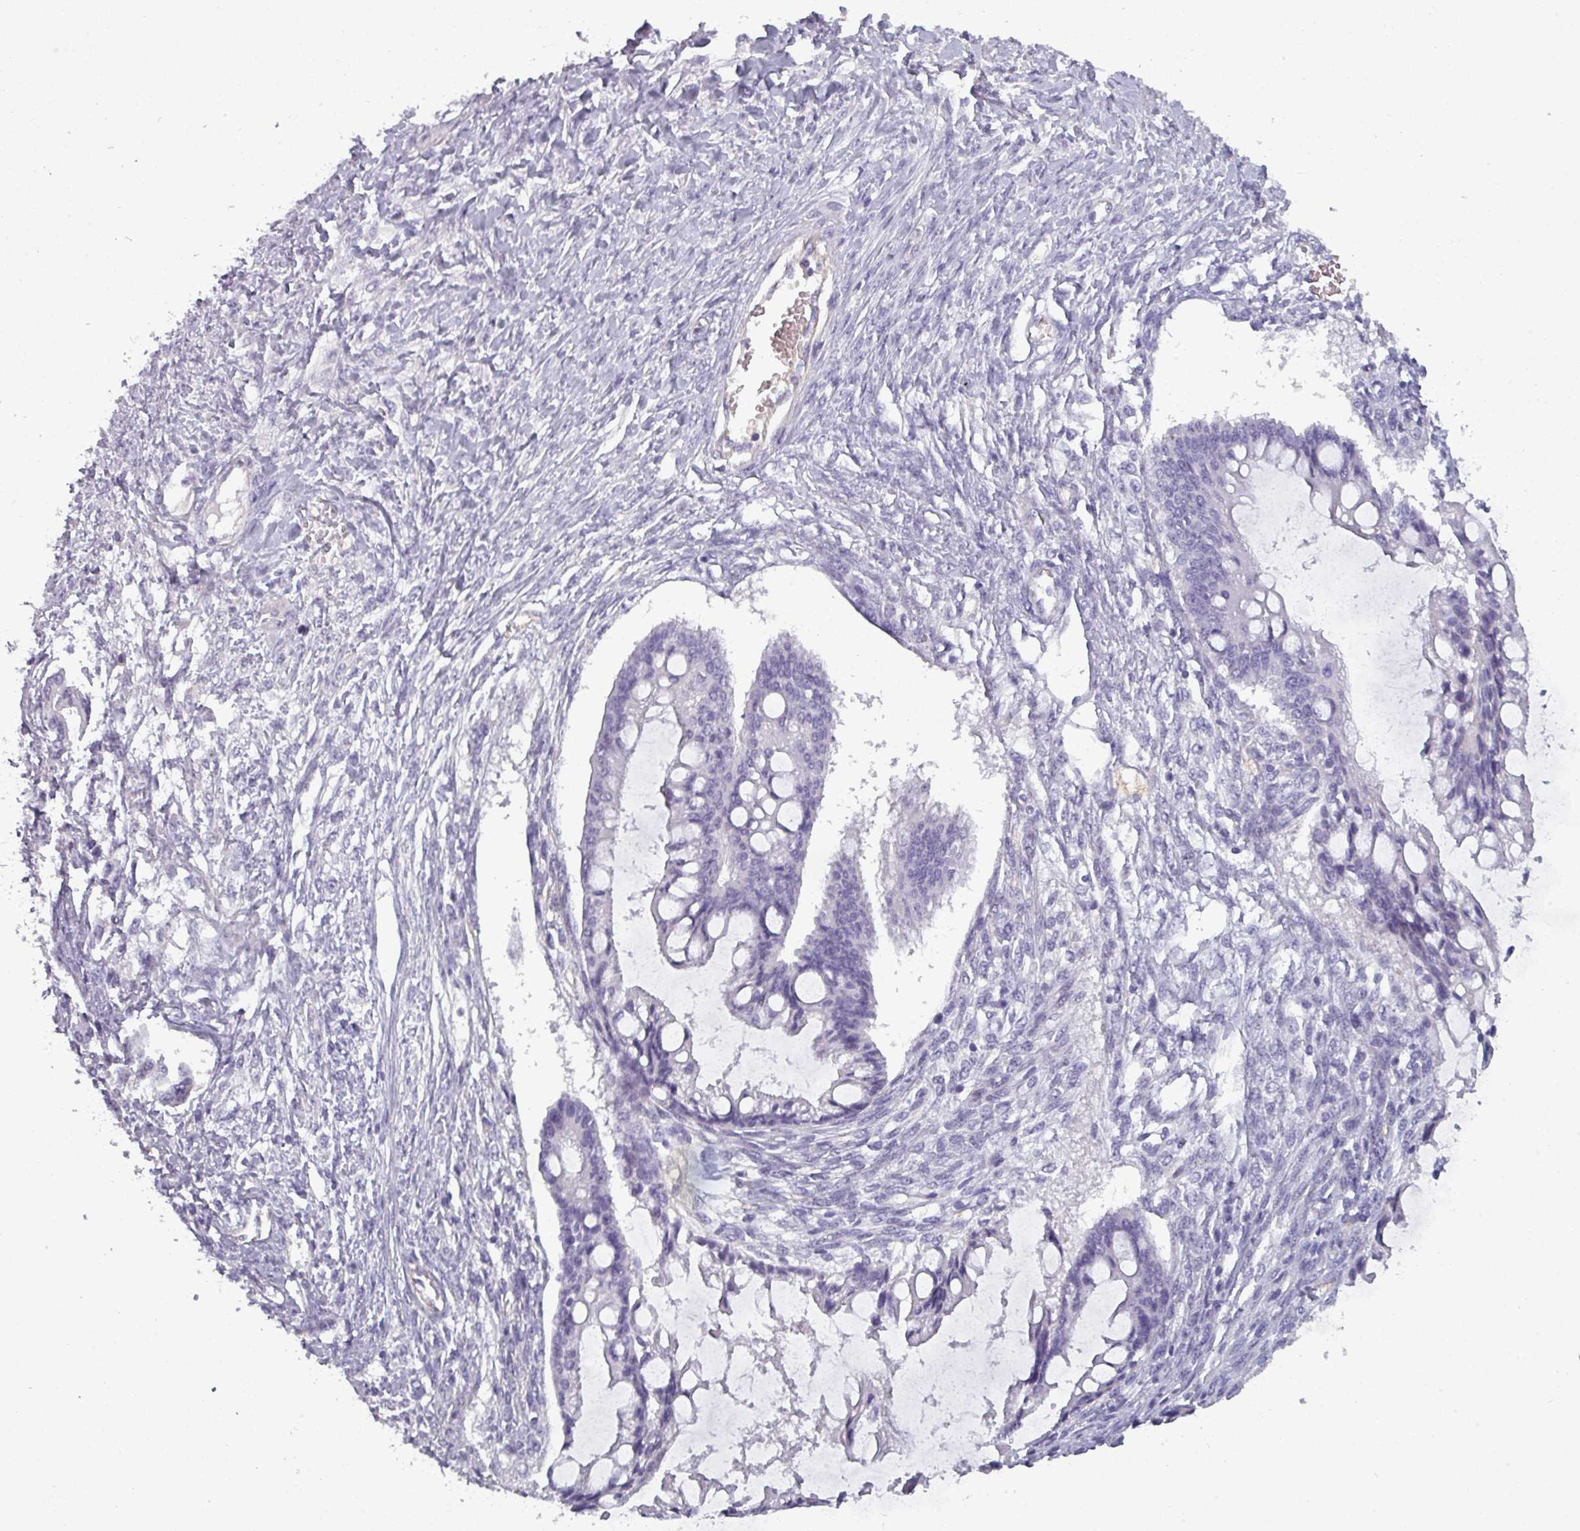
{"staining": {"intensity": "negative", "quantity": "none", "location": "none"}, "tissue": "ovarian cancer", "cell_type": "Tumor cells", "image_type": "cancer", "snomed": [{"axis": "morphology", "description": "Cystadenocarcinoma, mucinous, NOS"}, {"axis": "topography", "description": "Ovary"}], "caption": "Immunohistochemistry (IHC) micrograph of human ovarian cancer stained for a protein (brown), which exhibits no positivity in tumor cells.", "gene": "AREL1", "patient": {"sex": "female", "age": 73}}